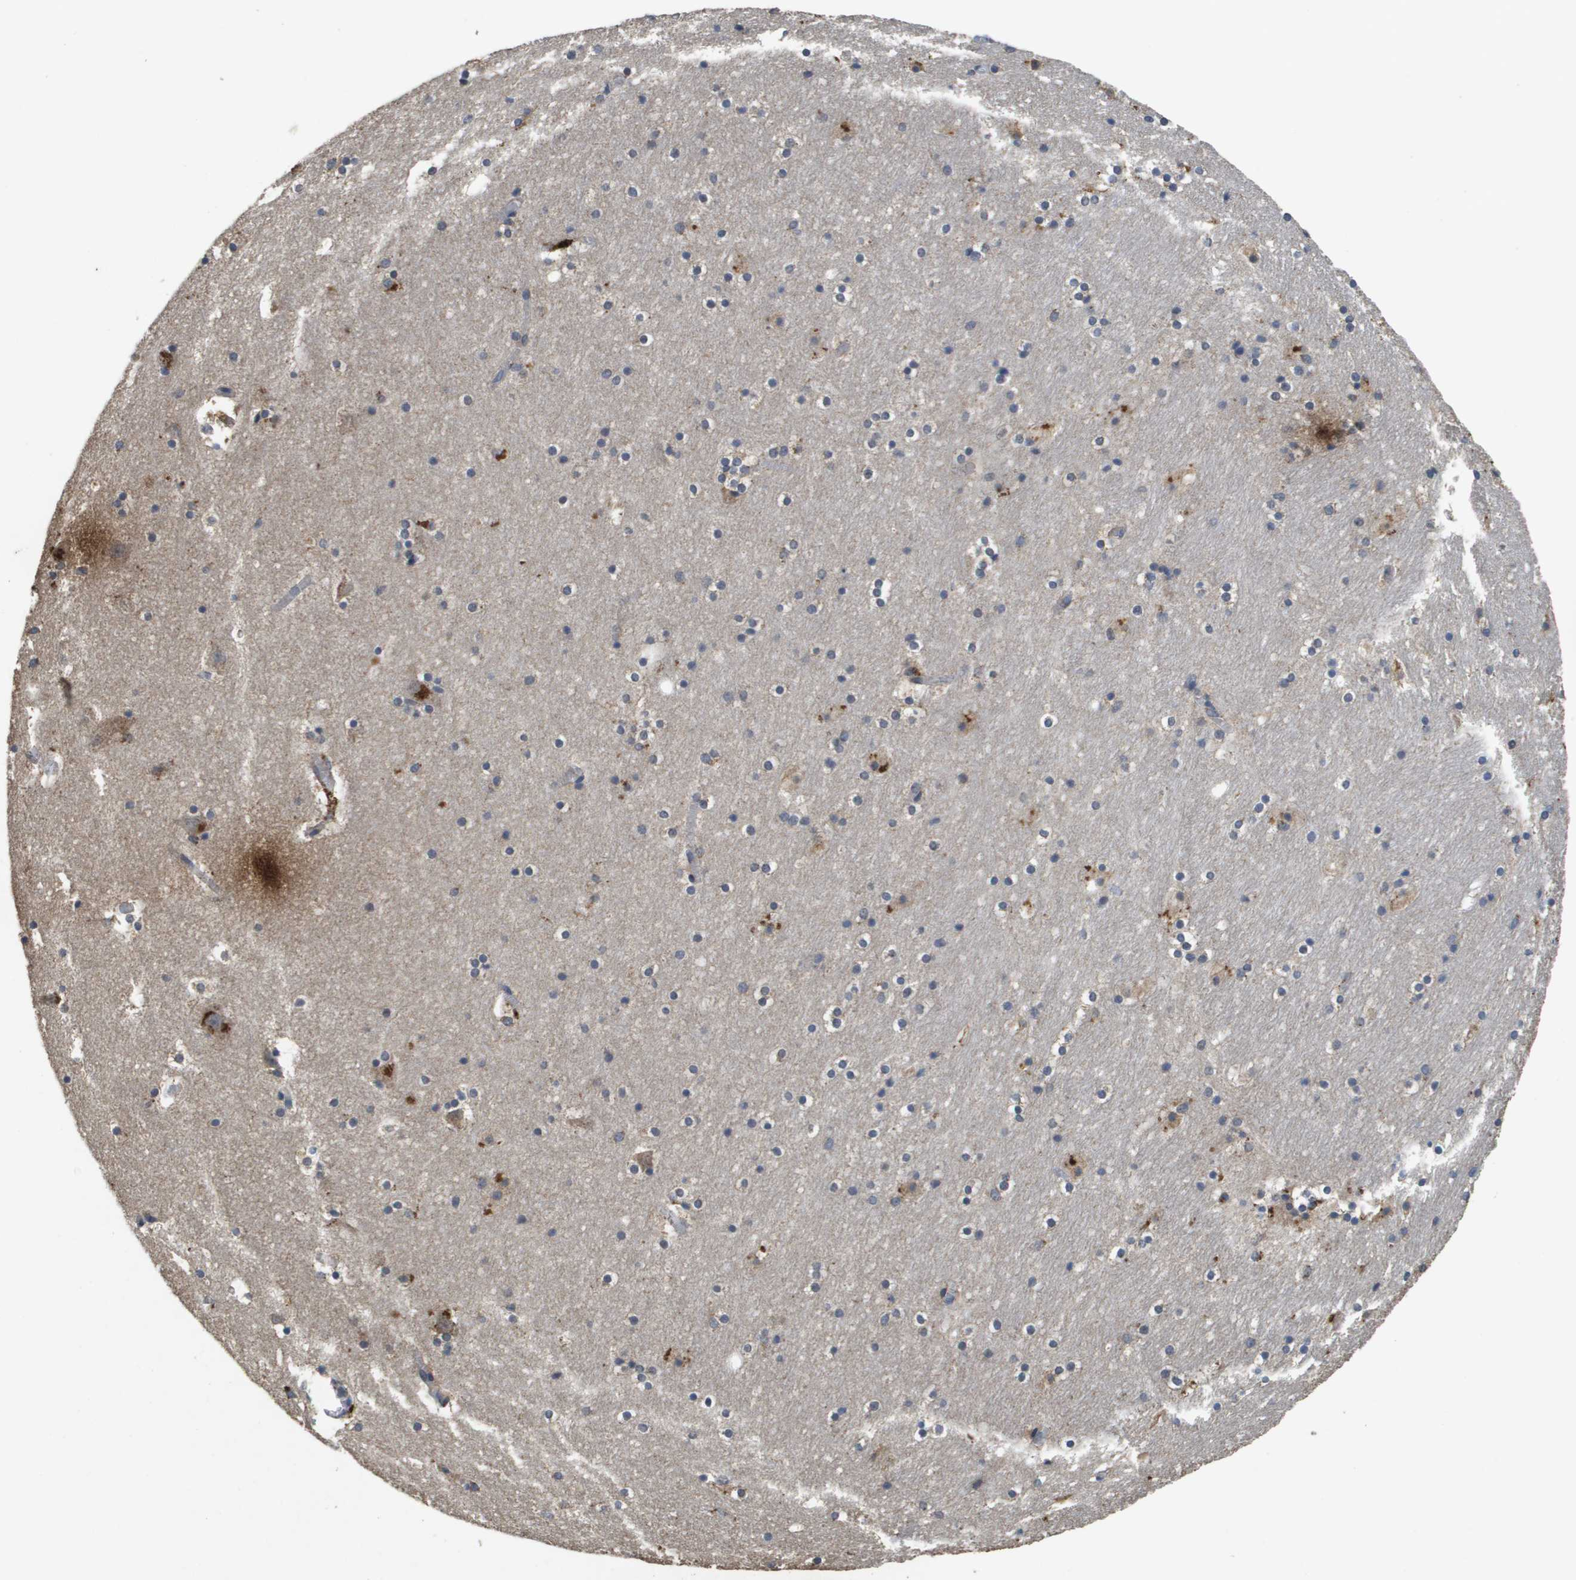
{"staining": {"intensity": "weak", "quantity": "<25%", "location": "cytoplasmic/membranous"}, "tissue": "hippocampus", "cell_type": "Glial cells", "image_type": "normal", "snomed": [{"axis": "morphology", "description": "Normal tissue, NOS"}, {"axis": "topography", "description": "Hippocampus"}], "caption": "Immunohistochemical staining of unremarkable human hippocampus exhibits no significant staining in glial cells. The staining is performed using DAB brown chromogen with nuclei counter-stained in using hematoxylin.", "gene": "PROC", "patient": {"sex": "male", "age": 45}}